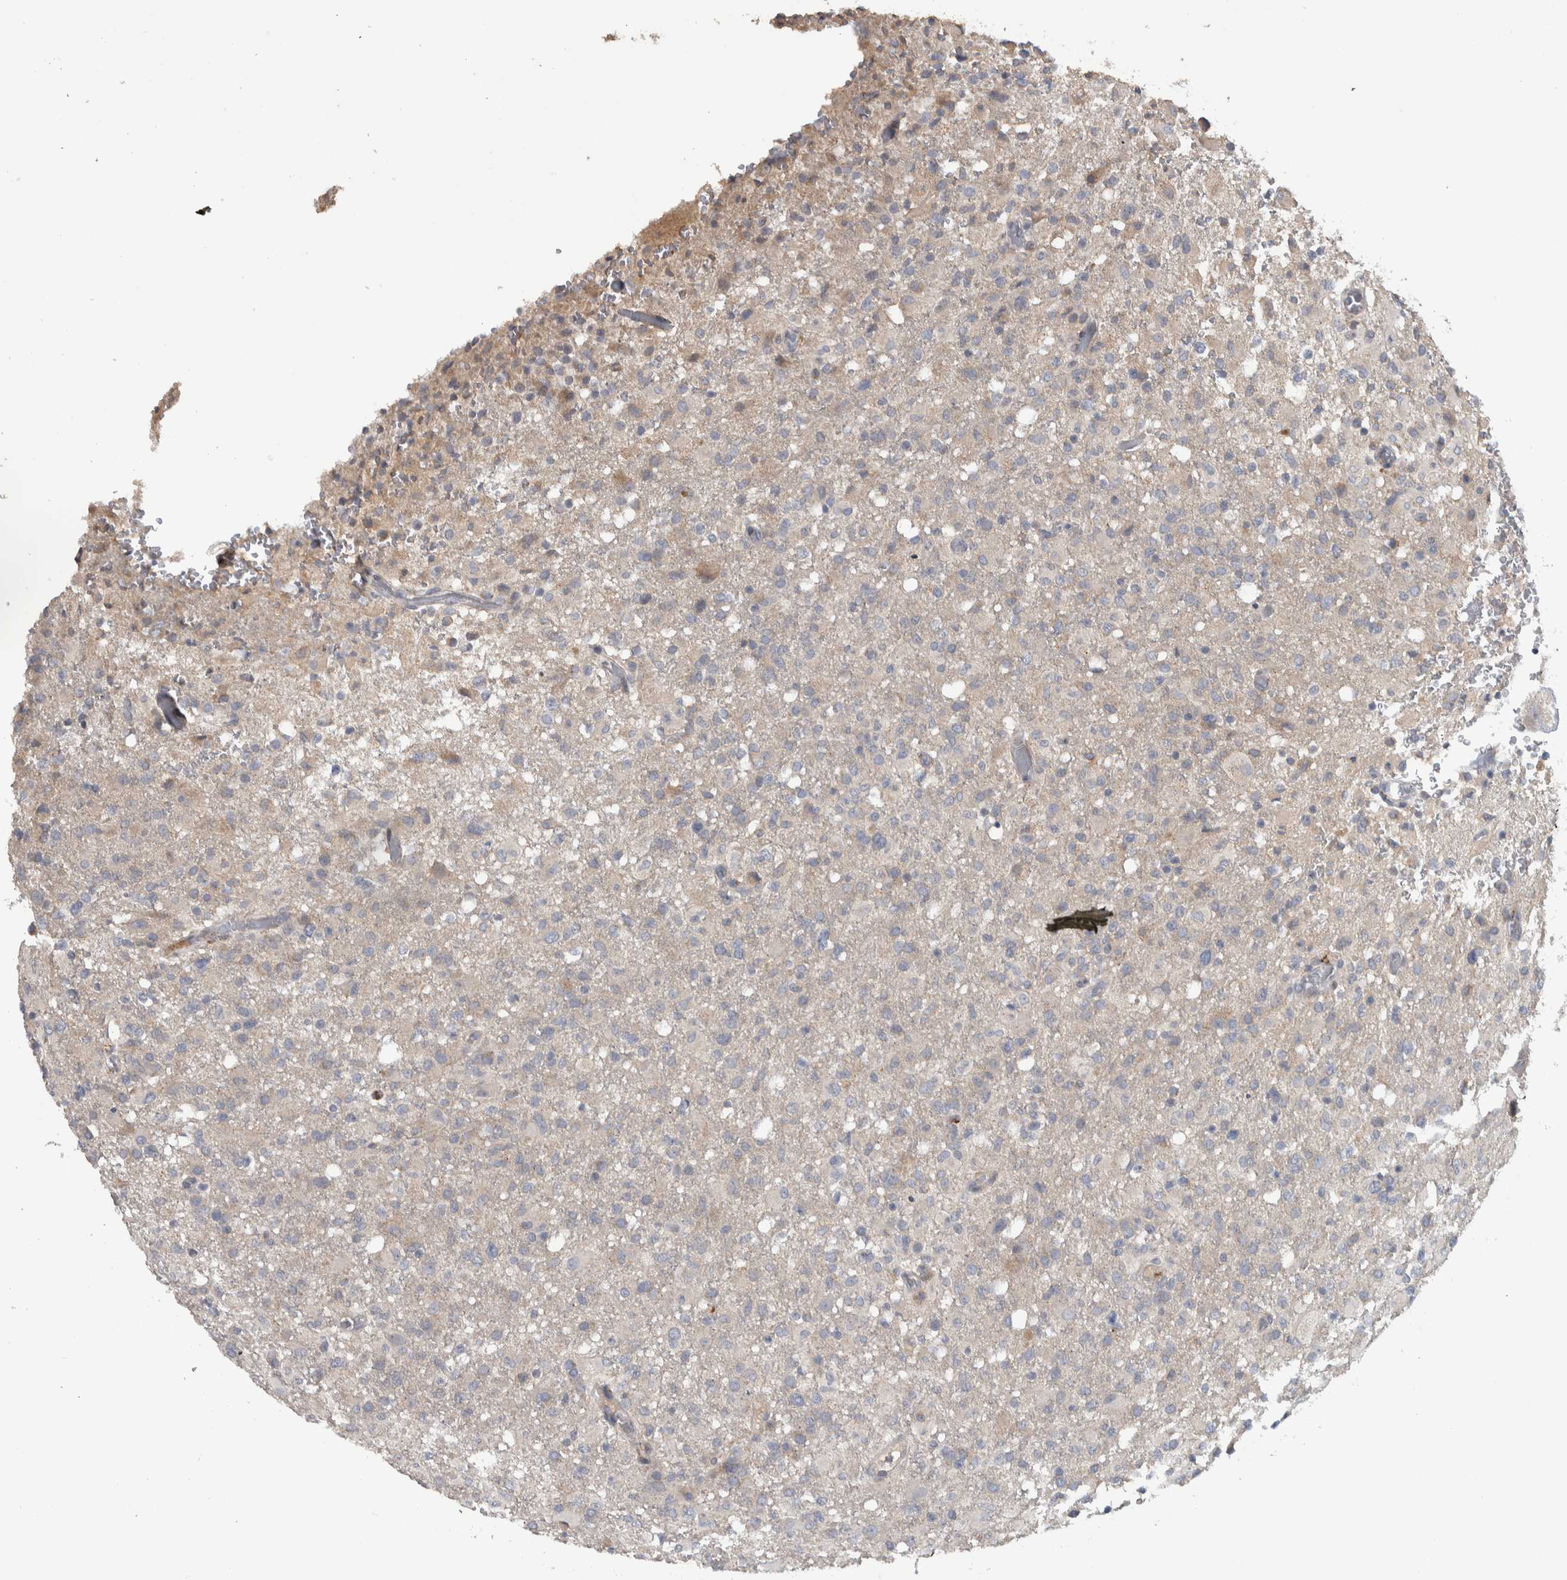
{"staining": {"intensity": "weak", "quantity": "<25%", "location": "cytoplasmic/membranous"}, "tissue": "glioma", "cell_type": "Tumor cells", "image_type": "cancer", "snomed": [{"axis": "morphology", "description": "Glioma, malignant, High grade"}, {"axis": "topography", "description": "Brain"}], "caption": "Tumor cells show no significant positivity in glioma. The staining was performed using DAB to visualize the protein expression in brown, while the nuclei were stained in blue with hematoxylin (Magnification: 20x).", "gene": "FAM83G", "patient": {"sex": "female", "age": 57}}